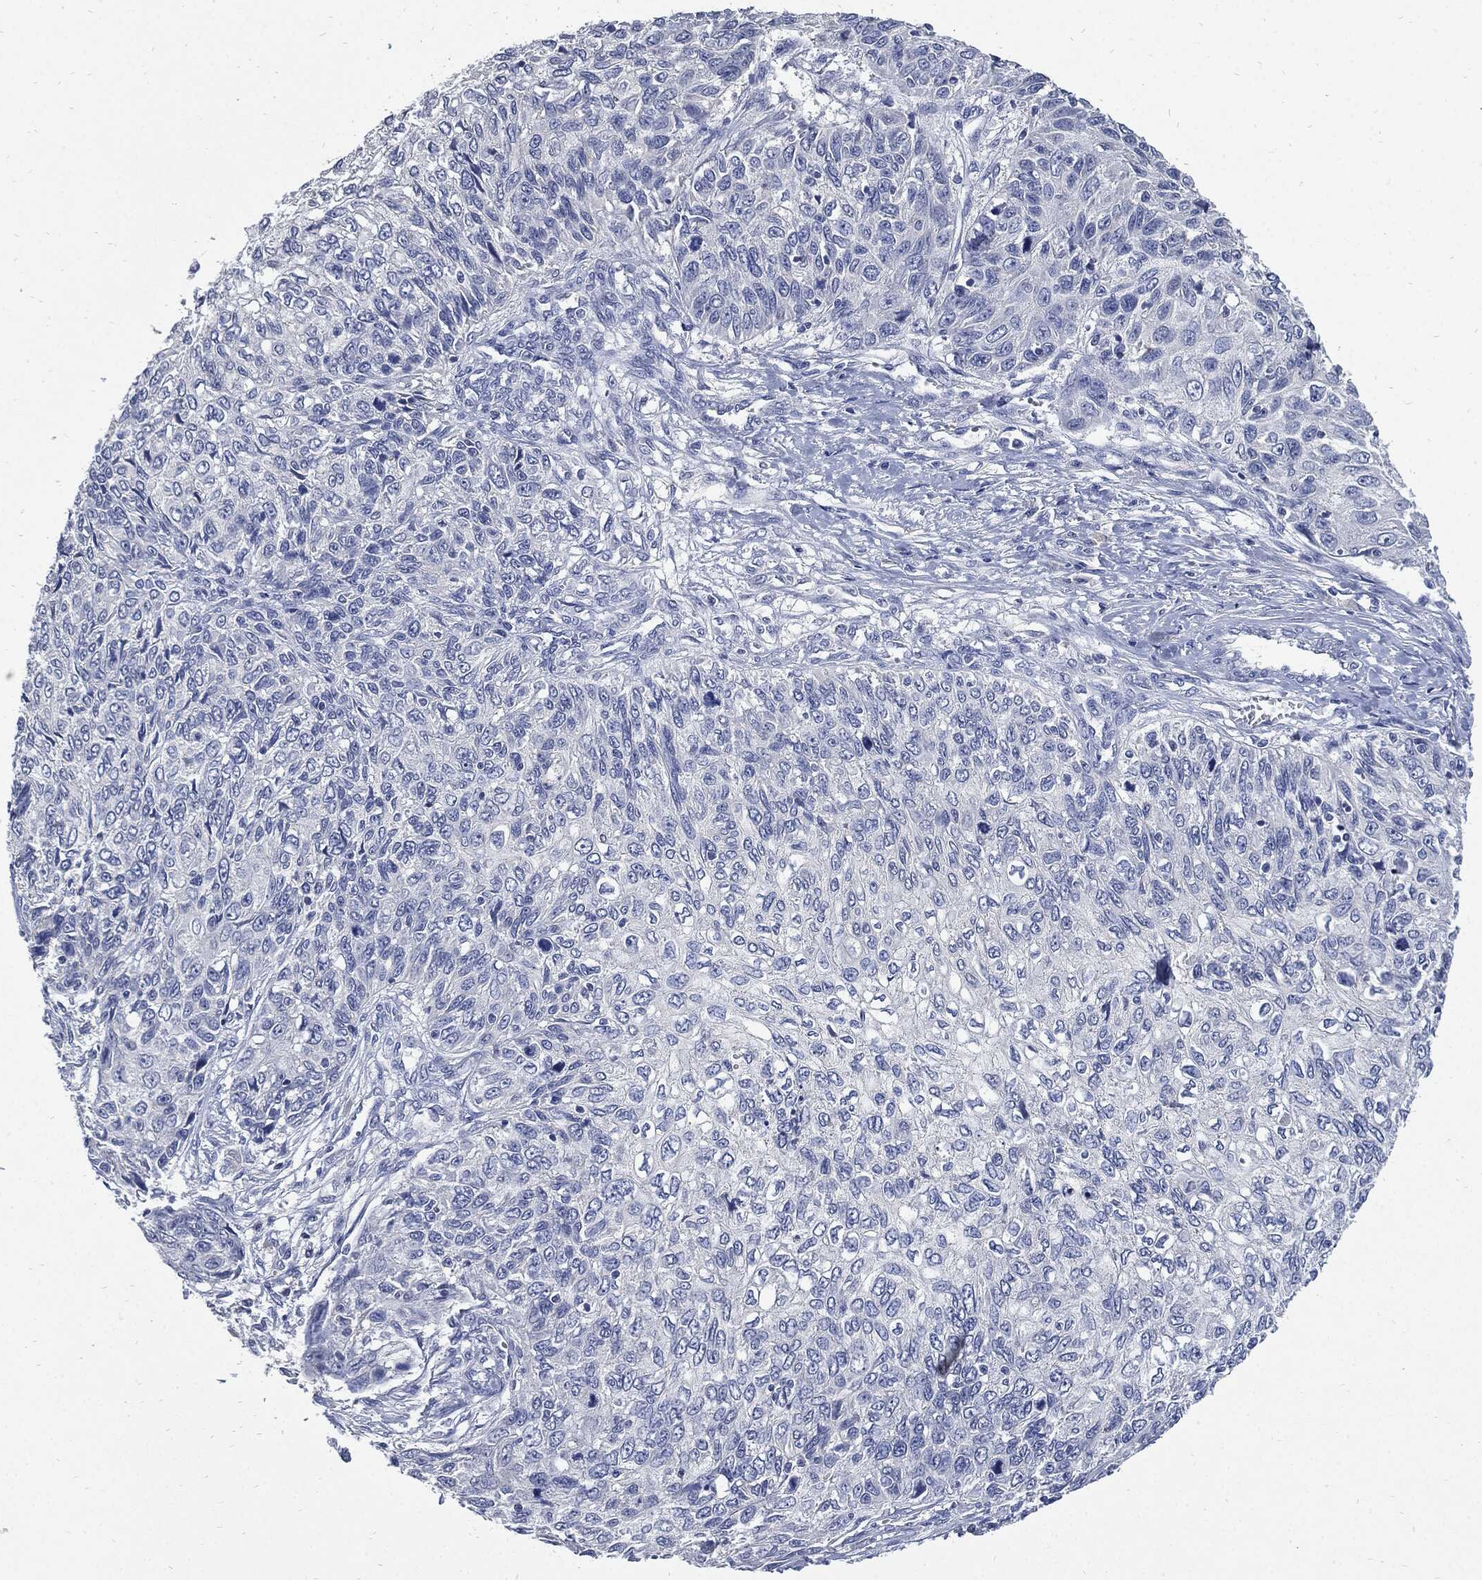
{"staining": {"intensity": "negative", "quantity": "none", "location": "none"}, "tissue": "skin cancer", "cell_type": "Tumor cells", "image_type": "cancer", "snomed": [{"axis": "morphology", "description": "Squamous cell carcinoma, NOS"}, {"axis": "topography", "description": "Skin"}], "caption": "There is no significant expression in tumor cells of squamous cell carcinoma (skin).", "gene": "CPE", "patient": {"sex": "male", "age": 92}}